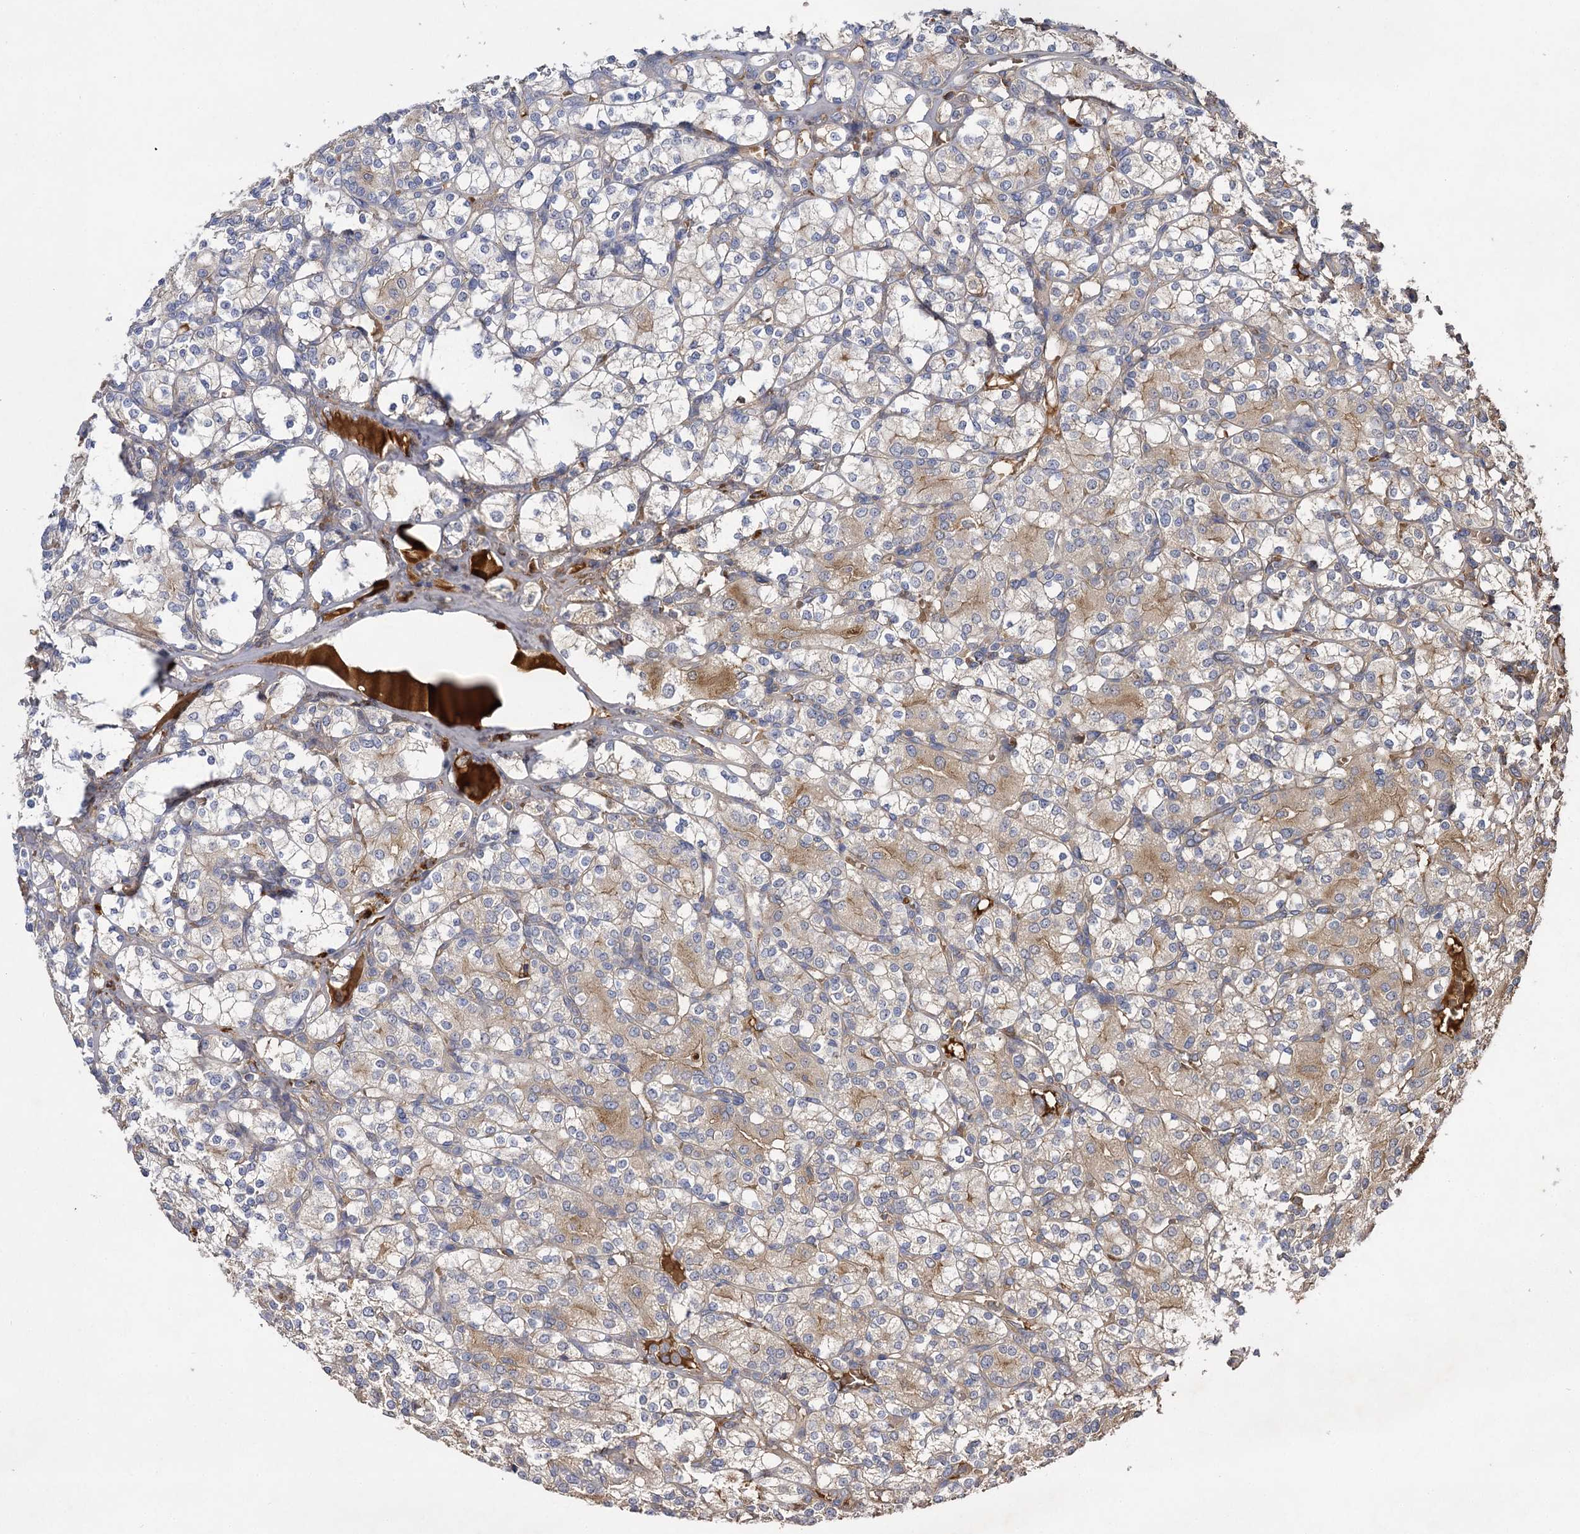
{"staining": {"intensity": "weak", "quantity": "25%-75%", "location": "cytoplasmic/membranous"}, "tissue": "renal cancer", "cell_type": "Tumor cells", "image_type": "cancer", "snomed": [{"axis": "morphology", "description": "Adenocarcinoma, NOS"}, {"axis": "topography", "description": "Kidney"}], "caption": "Immunohistochemical staining of human renal adenocarcinoma displays low levels of weak cytoplasmic/membranous protein positivity in about 25%-75% of tumor cells.", "gene": "USP50", "patient": {"sex": "male", "age": 77}}